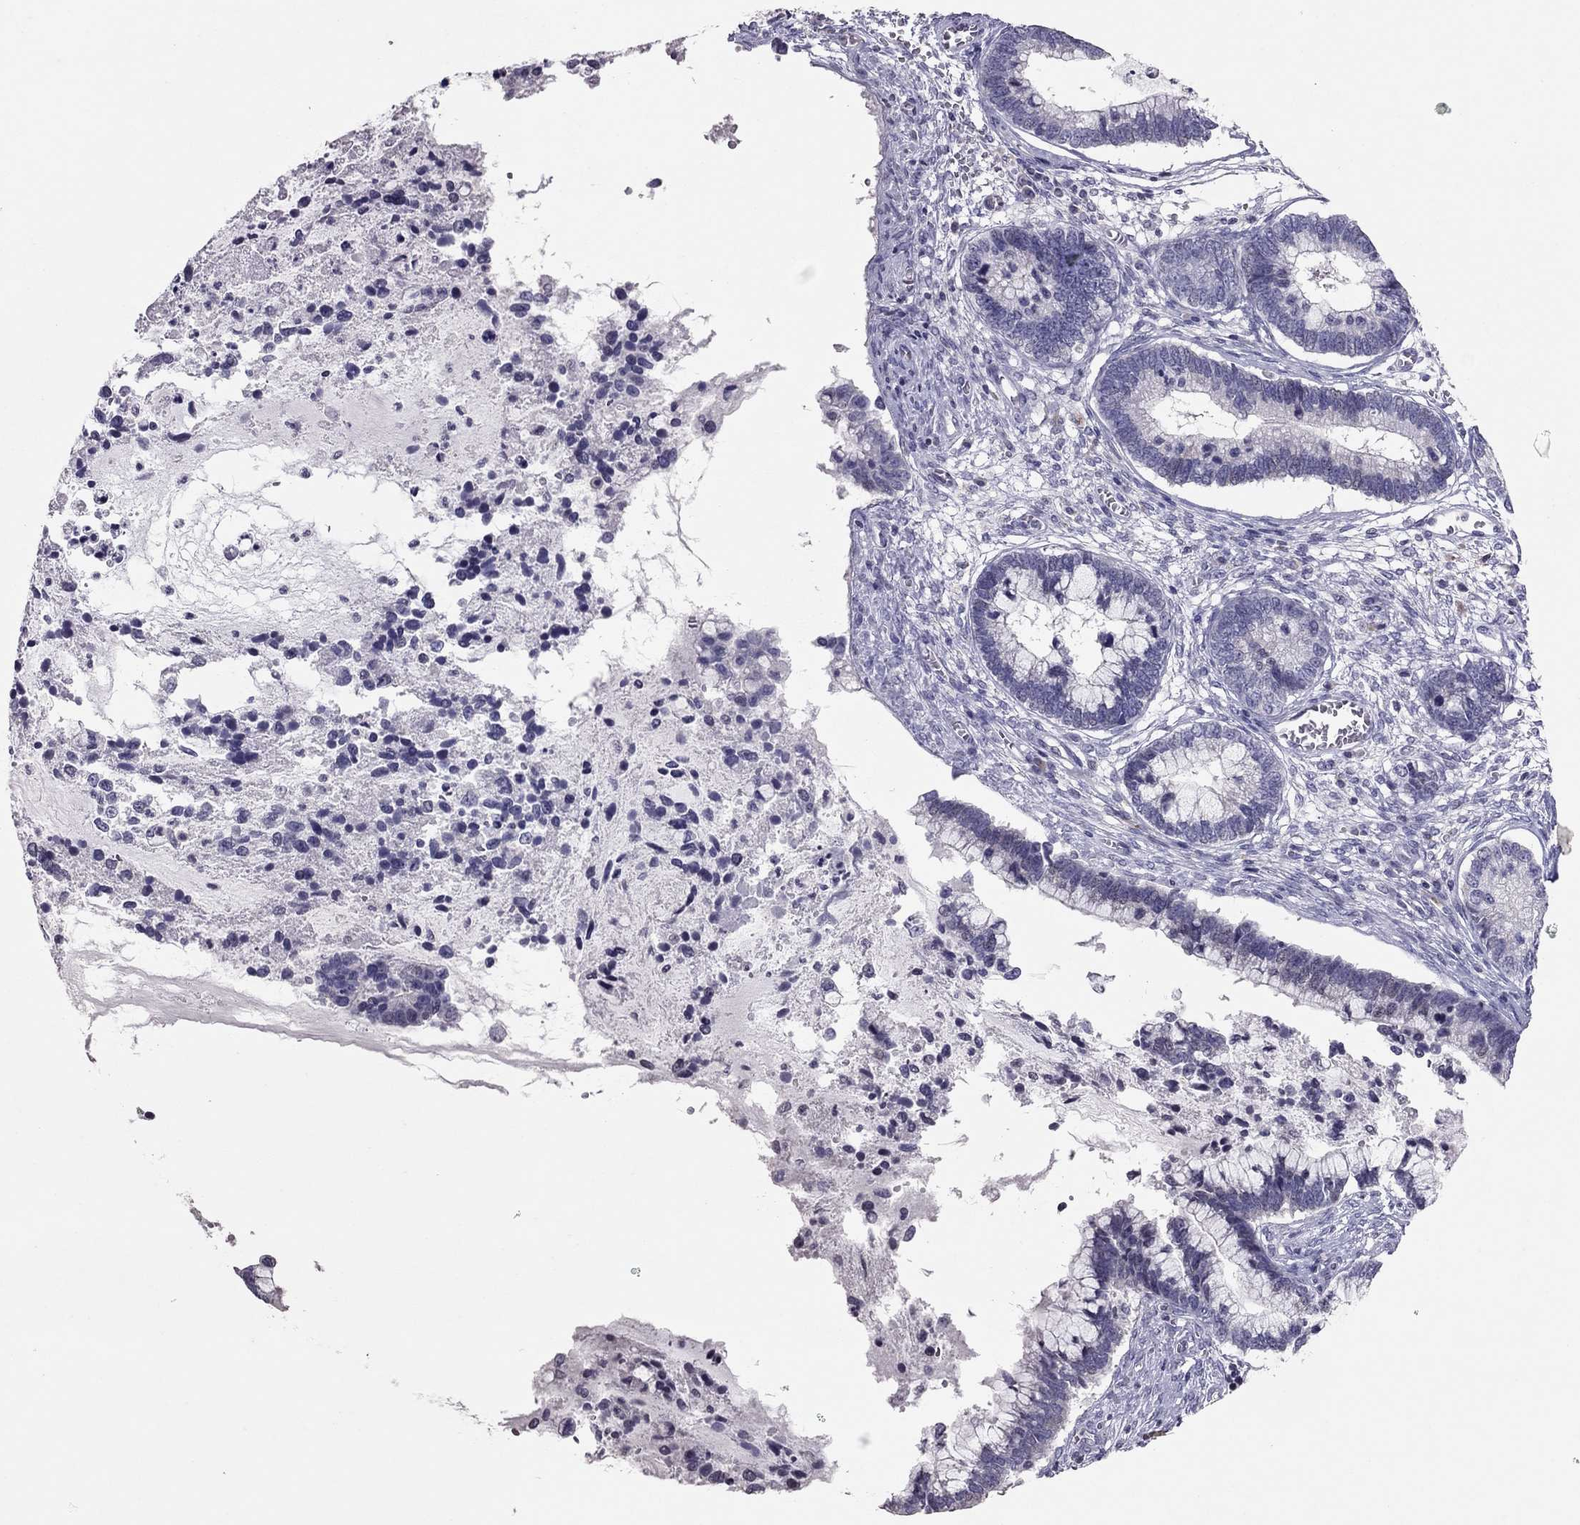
{"staining": {"intensity": "negative", "quantity": "none", "location": "none"}, "tissue": "cervical cancer", "cell_type": "Tumor cells", "image_type": "cancer", "snomed": [{"axis": "morphology", "description": "Adenocarcinoma, NOS"}, {"axis": "topography", "description": "Cervix"}], "caption": "DAB (3,3'-diaminobenzidine) immunohistochemical staining of cervical cancer exhibits no significant positivity in tumor cells.", "gene": "TSHB", "patient": {"sex": "female", "age": 44}}